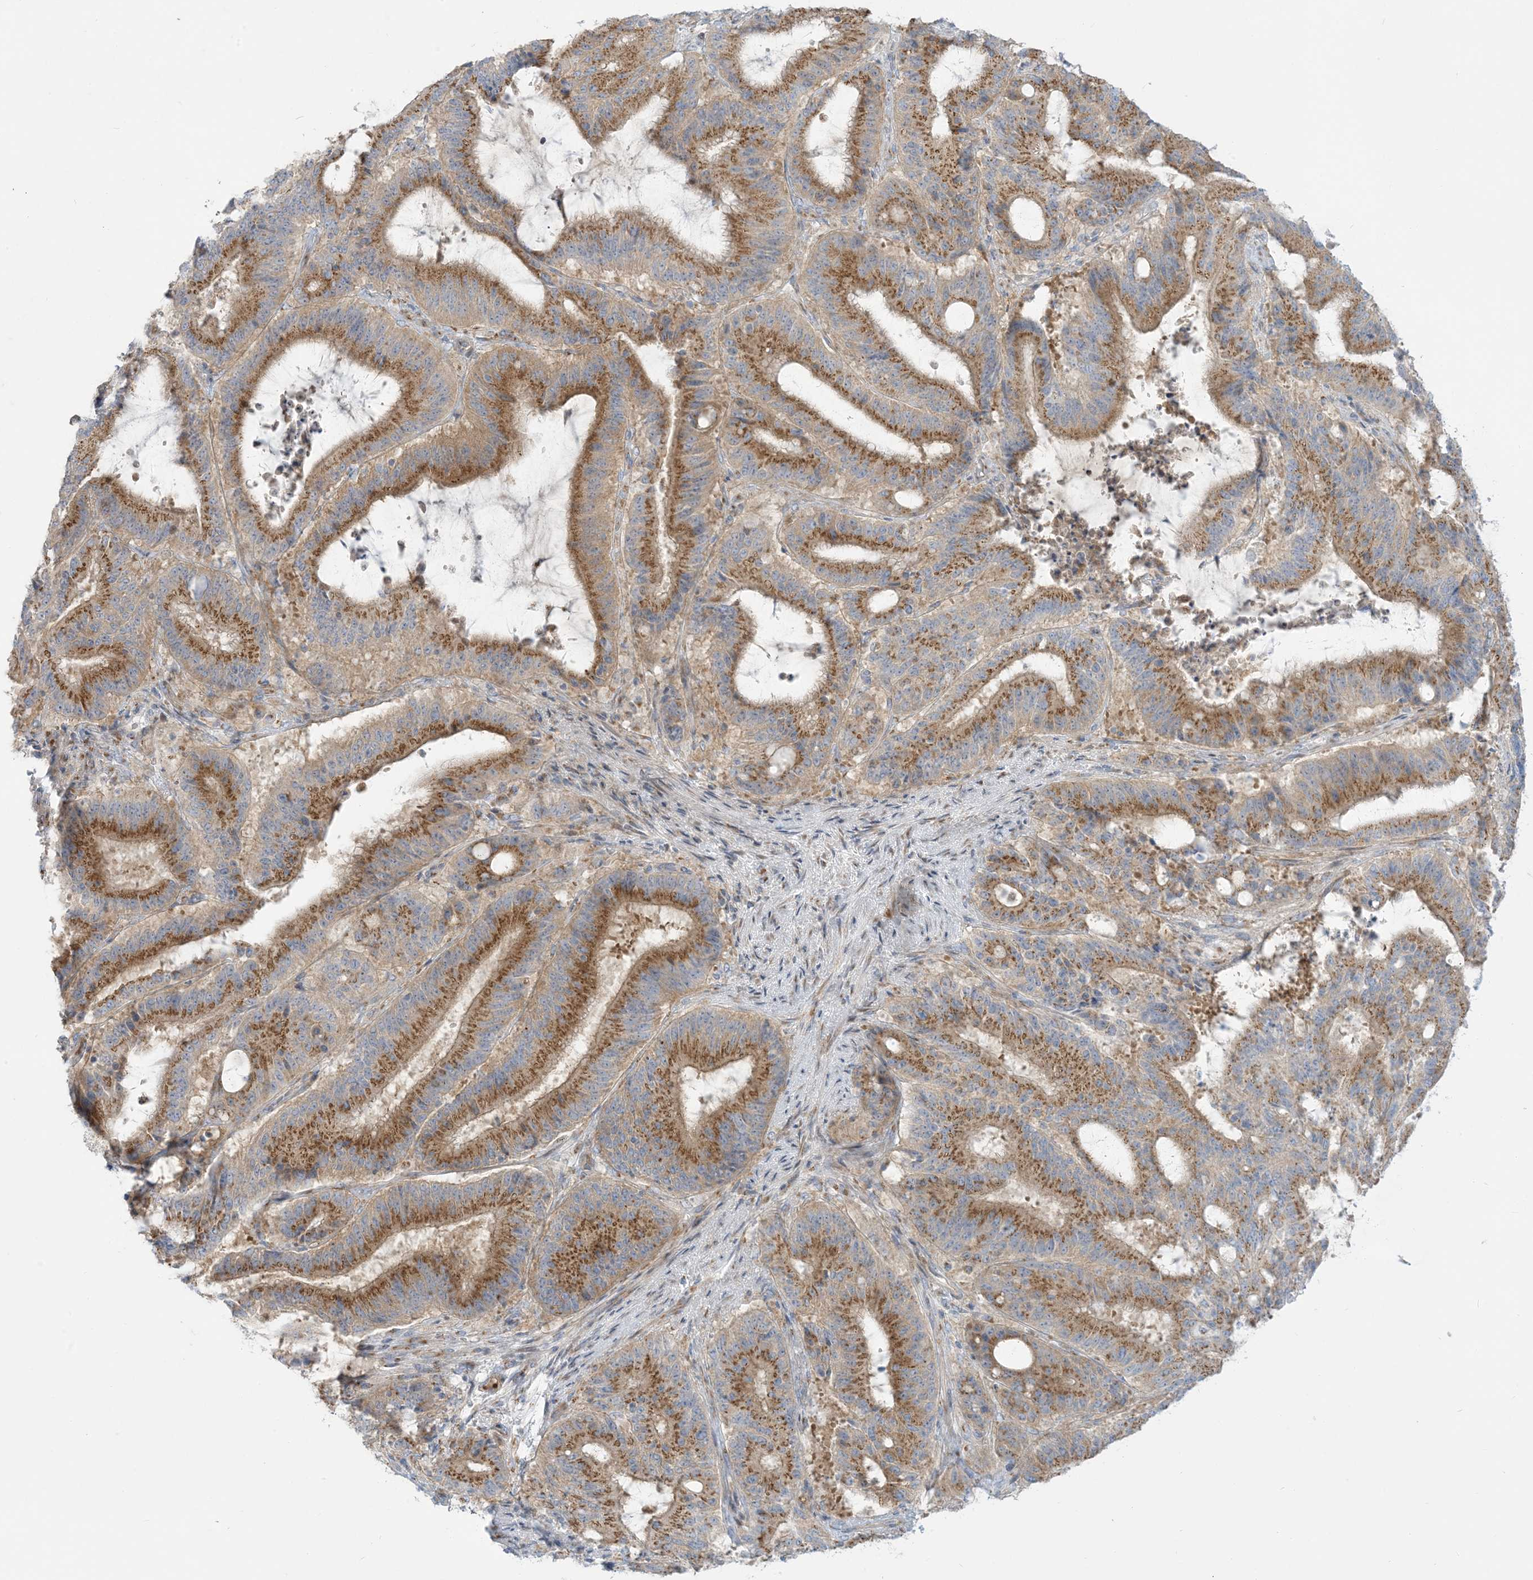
{"staining": {"intensity": "strong", "quantity": ">75%", "location": "cytoplasmic/membranous"}, "tissue": "liver cancer", "cell_type": "Tumor cells", "image_type": "cancer", "snomed": [{"axis": "morphology", "description": "Normal tissue, NOS"}, {"axis": "morphology", "description": "Cholangiocarcinoma"}, {"axis": "topography", "description": "Liver"}, {"axis": "topography", "description": "Peripheral nerve tissue"}], "caption": "Immunohistochemistry (IHC) of liver cancer (cholangiocarcinoma) displays high levels of strong cytoplasmic/membranous positivity in about >75% of tumor cells.", "gene": "AFTPH", "patient": {"sex": "female", "age": 73}}